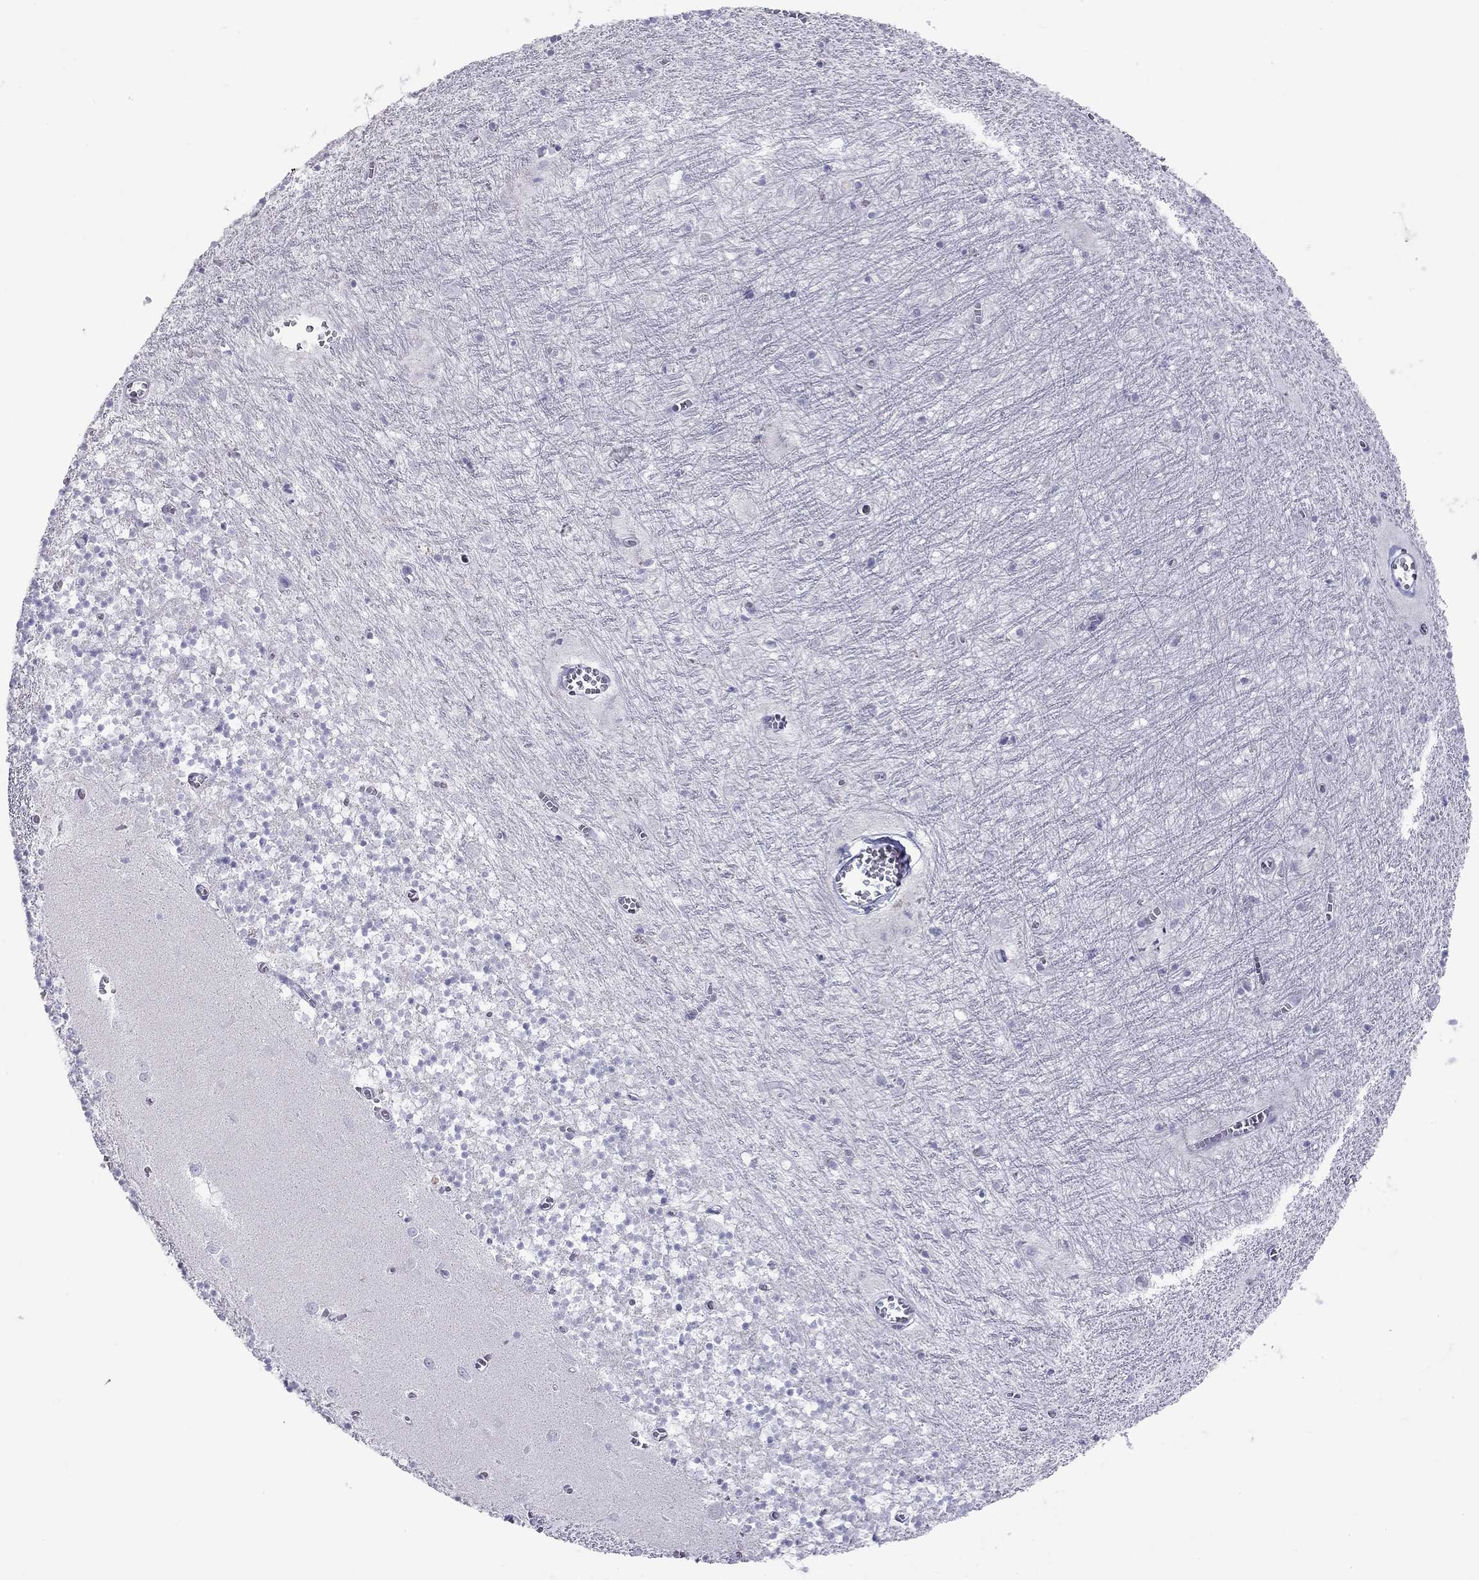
{"staining": {"intensity": "negative", "quantity": "none", "location": "none"}, "tissue": "cerebellum", "cell_type": "Cells in granular layer", "image_type": "normal", "snomed": [{"axis": "morphology", "description": "Normal tissue, NOS"}, {"axis": "topography", "description": "Cerebellum"}], "caption": "Histopathology image shows no protein positivity in cells in granular layer of unremarkable cerebellum.", "gene": "SH2D2A", "patient": {"sex": "female", "age": 64}}